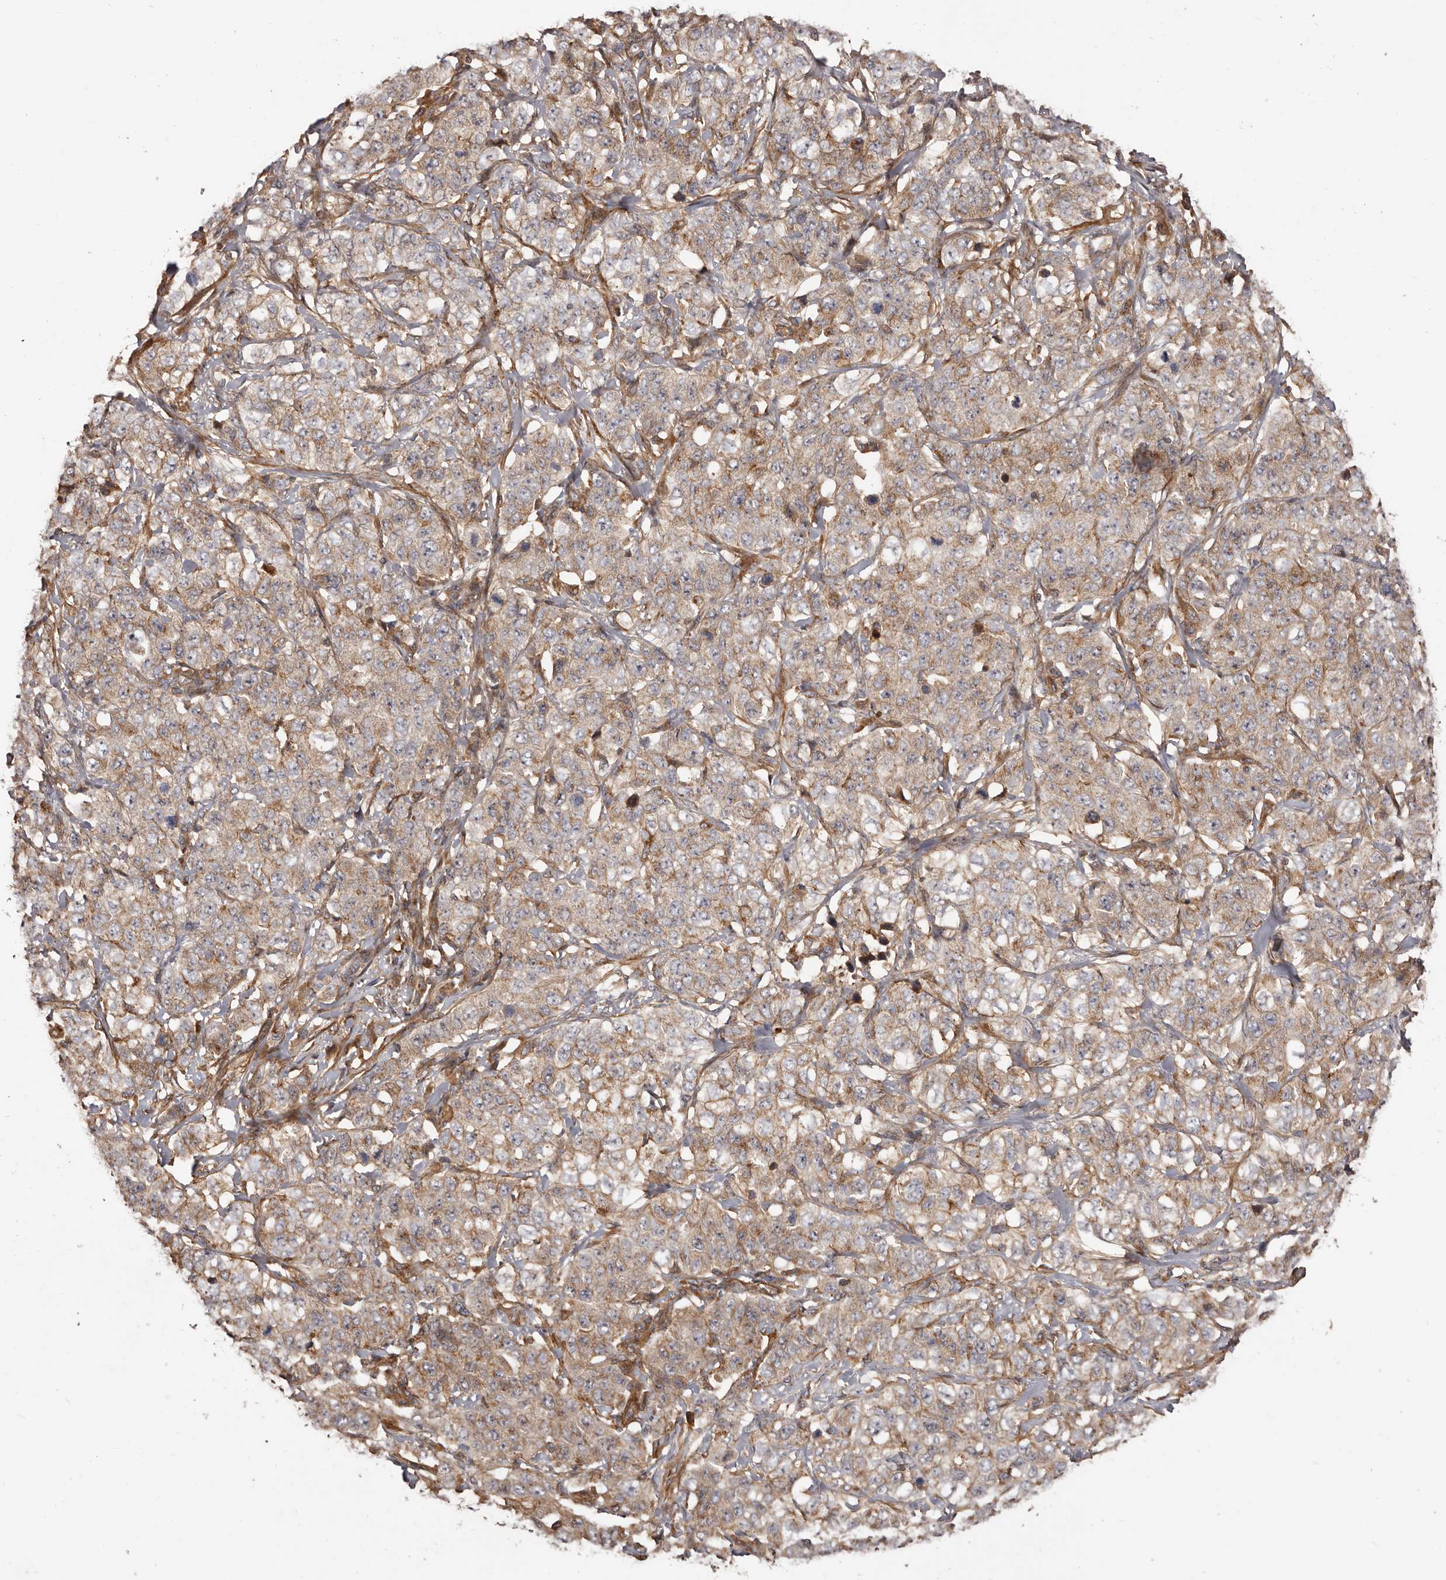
{"staining": {"intensity": "weak", "quantity": ">75%", "location": "cytoplasmic/membranous"}, "tissue": "stomach cancer", "cell_type": "Tumor cells", "image_type": "cancer", "snomed": [{"axis": "morphology", "description": "Adenocarcinoma, NOS"}, {"axis": "topography", "description": "Stomach"}], "caption": "Stomach cancer (adenocarcinoma) was stained to show a protein in brown. There is low levels of weak cytoplasmic/membranous staining in about >75% of tumor cells. The staining was performed using DAB (3,3'-diaminobenzidine) to visualize the protein expression in brown, while the nuclei were stained in blue with hematoxylin (Magnification: 20x).", "gene": "GTPBP1", "patient": {"sex": "male", "age": 48}}